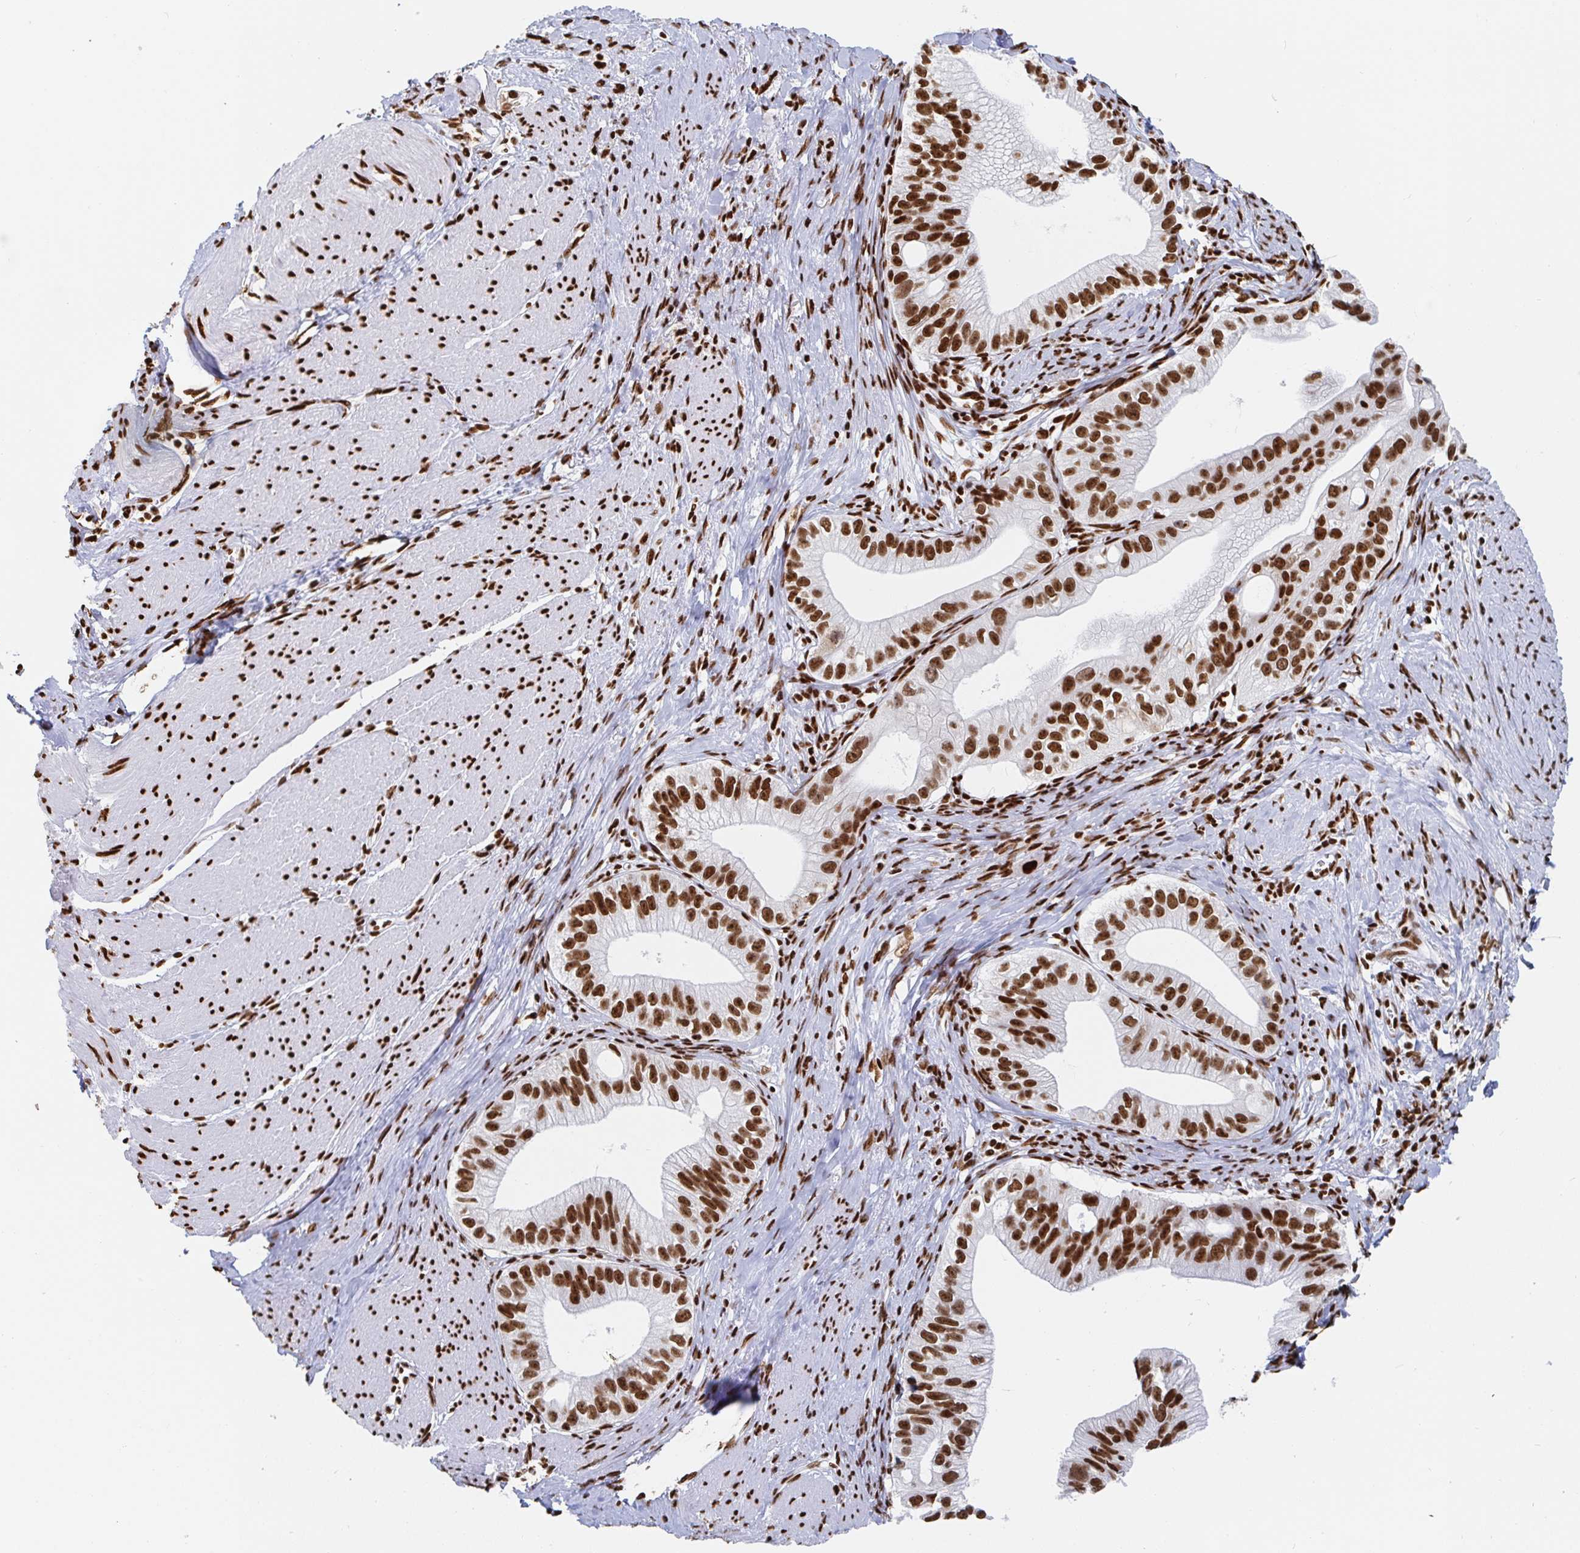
{"staining": {"intensity": "strong", "quantity": ">75%", "location": "nuclear"}, "tissue": "pancreatic cancer", "cell_type": "Tumor cells", "image_type": "cancer", "snomed": [{"axis": "morphology", "description": "Adenocarcinoma, NOS"}, {"axis": "topography", "description": "Pancreas"}], "caption": "Human pancreatic adenocarcinoma stained with a brown dye reveals strong nuclear positive positivity in approximately >75% of tumor cells.", "gene": "EWSR1", "patient": {"sex": "male", "age": 70}}